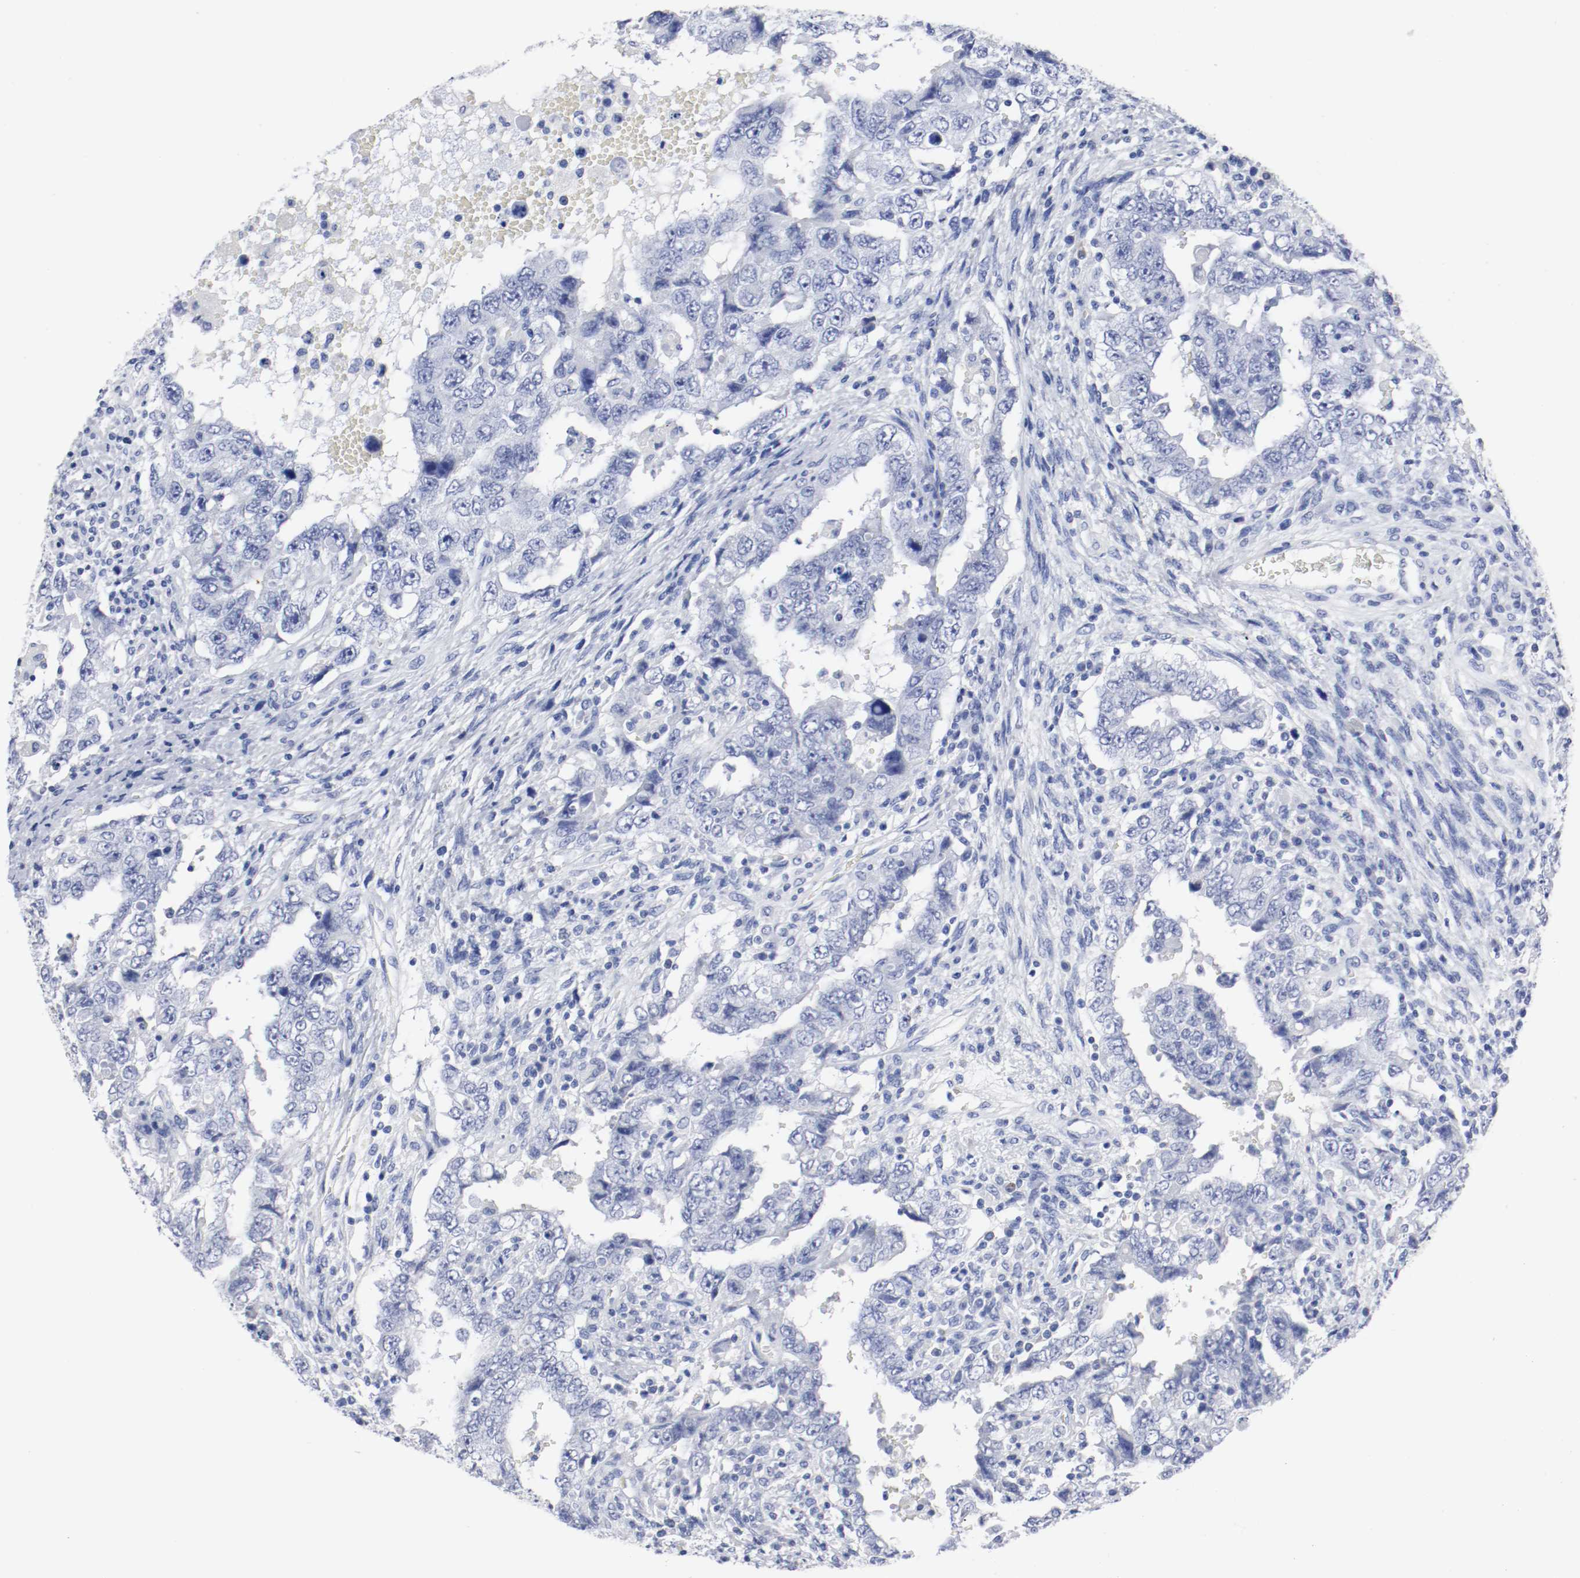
{"staining": {"intensity": "negative", "quantity": "none", "location": "none"}, "tissue": "testis cancer", "cell_type": "Tumor cells", "image_type": "cancer", "snomed": [{"axis": "morphology", "description": "Carcinoma, Embryonal, NOS"}, {"axis": "topography", "description": "Testis"}], "caption": "Tumor cells show no significant staining in embryonal carcinoma (testis).", "gene": "GAD1", "patient": {"sex": "male", "age": 26}}